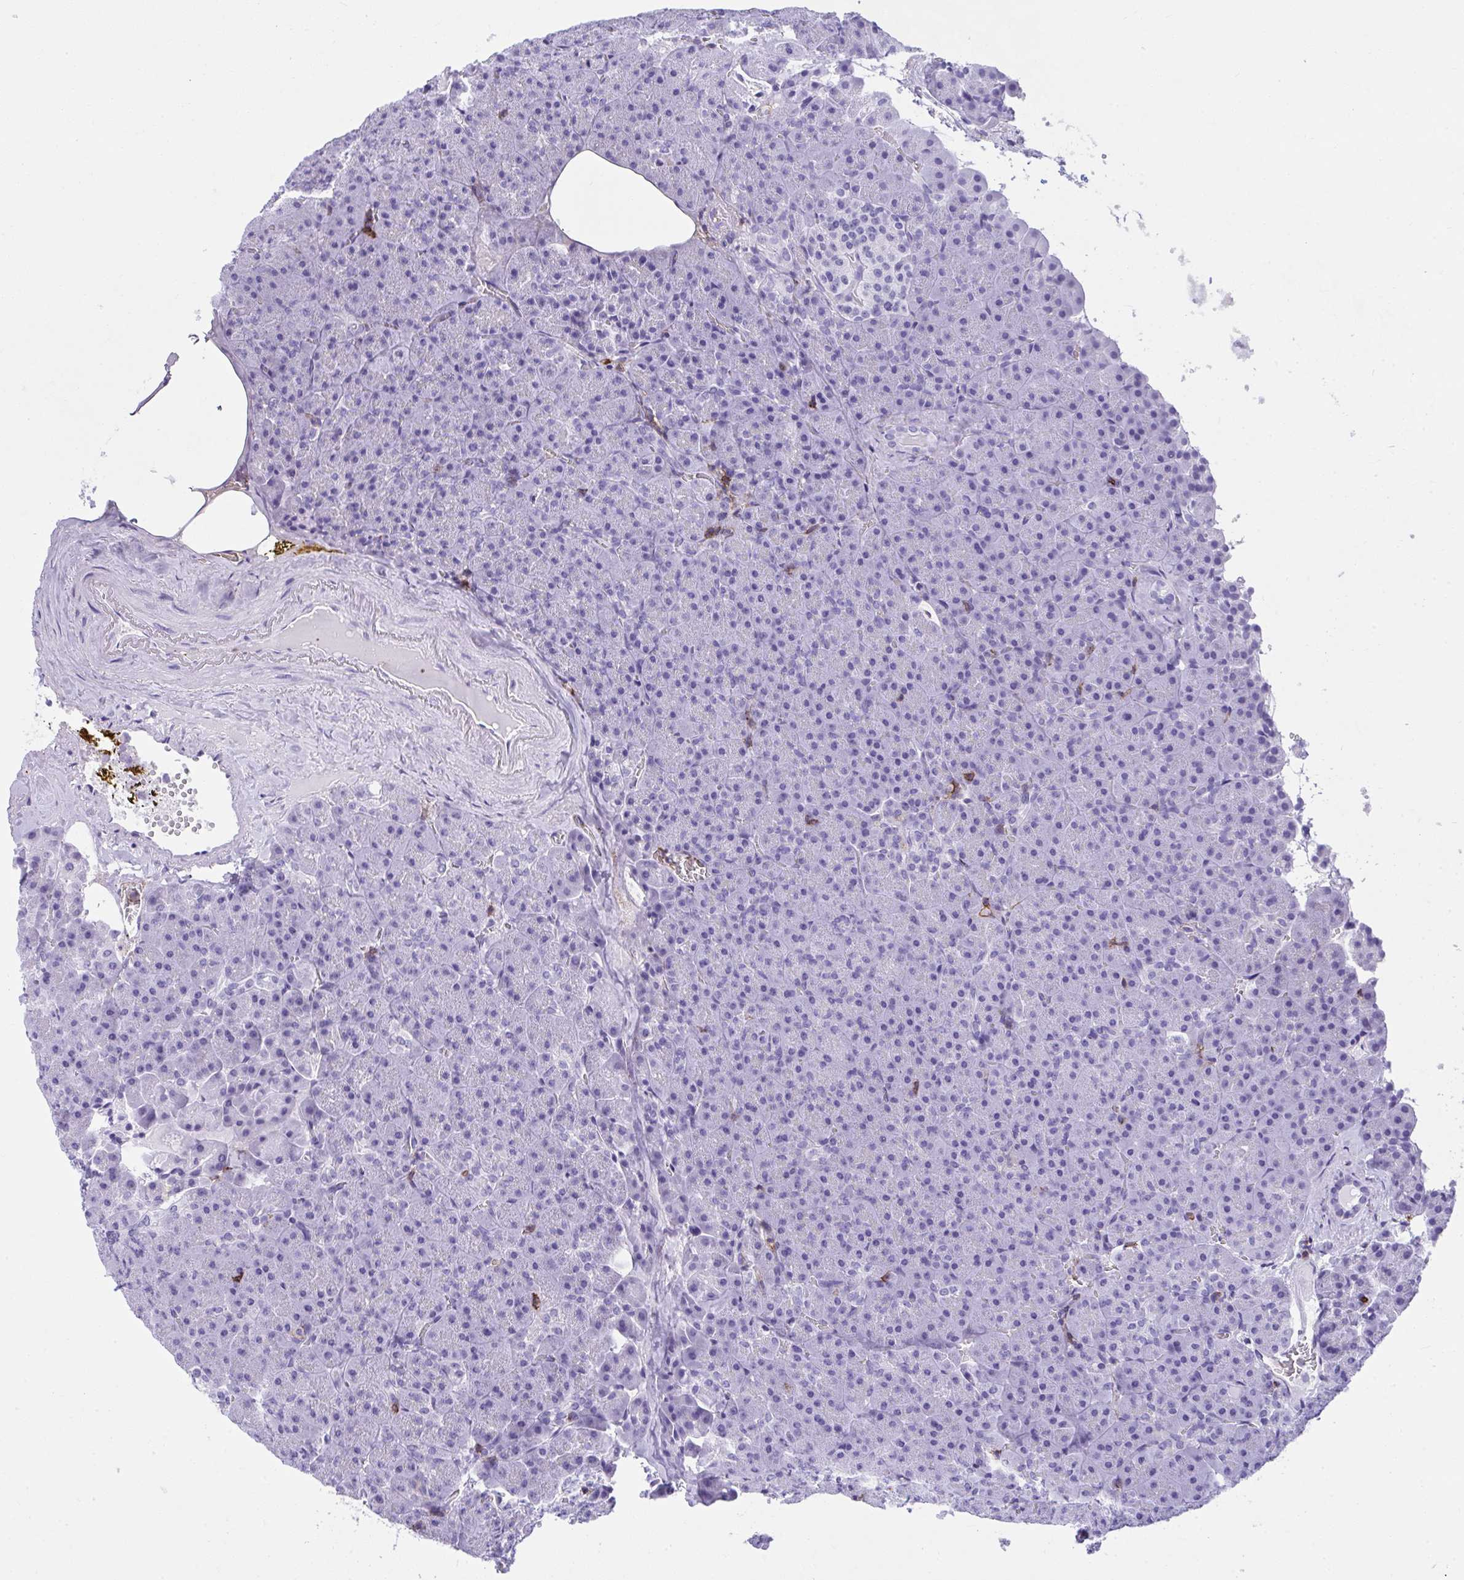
{"staining": {"intensity": "negative", "quantity": "none", "location": "none"}, "tissue": "pancreas", "cell_type": "Exocrine glandular cells", "image_type": "normal", "snomed": [{"axis": "morphology", "description": "Normal tissue, NOS"}, {"axis": "topography", "description": "Pancreas"}], "caption": "DAB (3,3'-diaminobenzidine) immunohistochemical staining of normal human pancreas exhibits no significant positivity in exocrine glandular cells.", "gene": "SPN", "patient": {"sex": "female", "age": 74}}